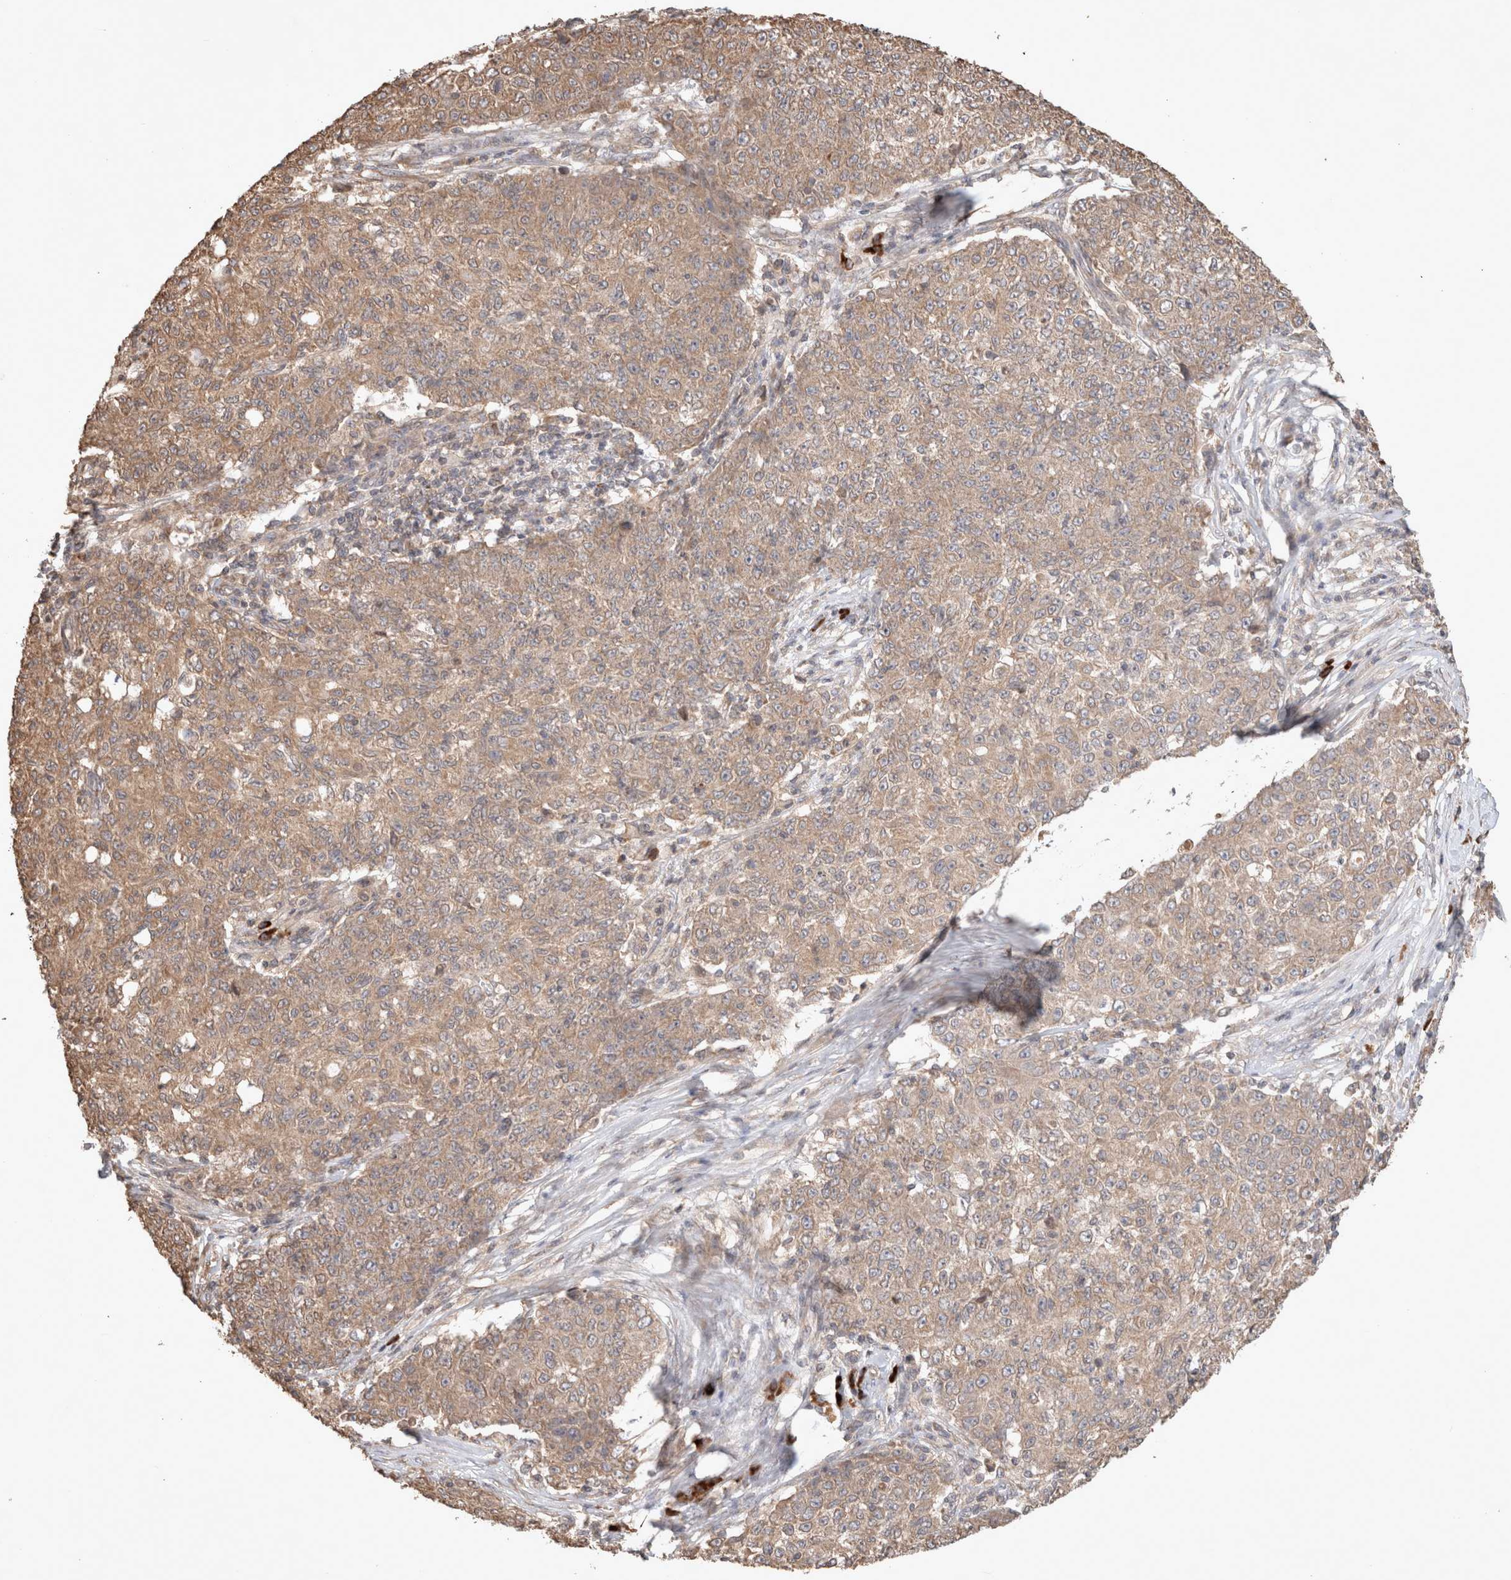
{"staining": {"intensity": "moderate", "quantity": ">75%", "location": "cytoplasmic/membranous"}, "tissue": "ovarian cancer", "cell_type": "Tumor cells", "image_type": "cancer", "snomed": [{"axis": "morphology", "description": "Carcinoma, endometroid"}, {"axis": "topography", "description": "Ovary"}], "caption": "Protein staining exhibits moderate cytoplasmic/membranous staining in about >75% of tumor cells in ovarian endometroid carcinoma.", "gene": "HROB", "patient": {"sex": "female", "age": 42}}